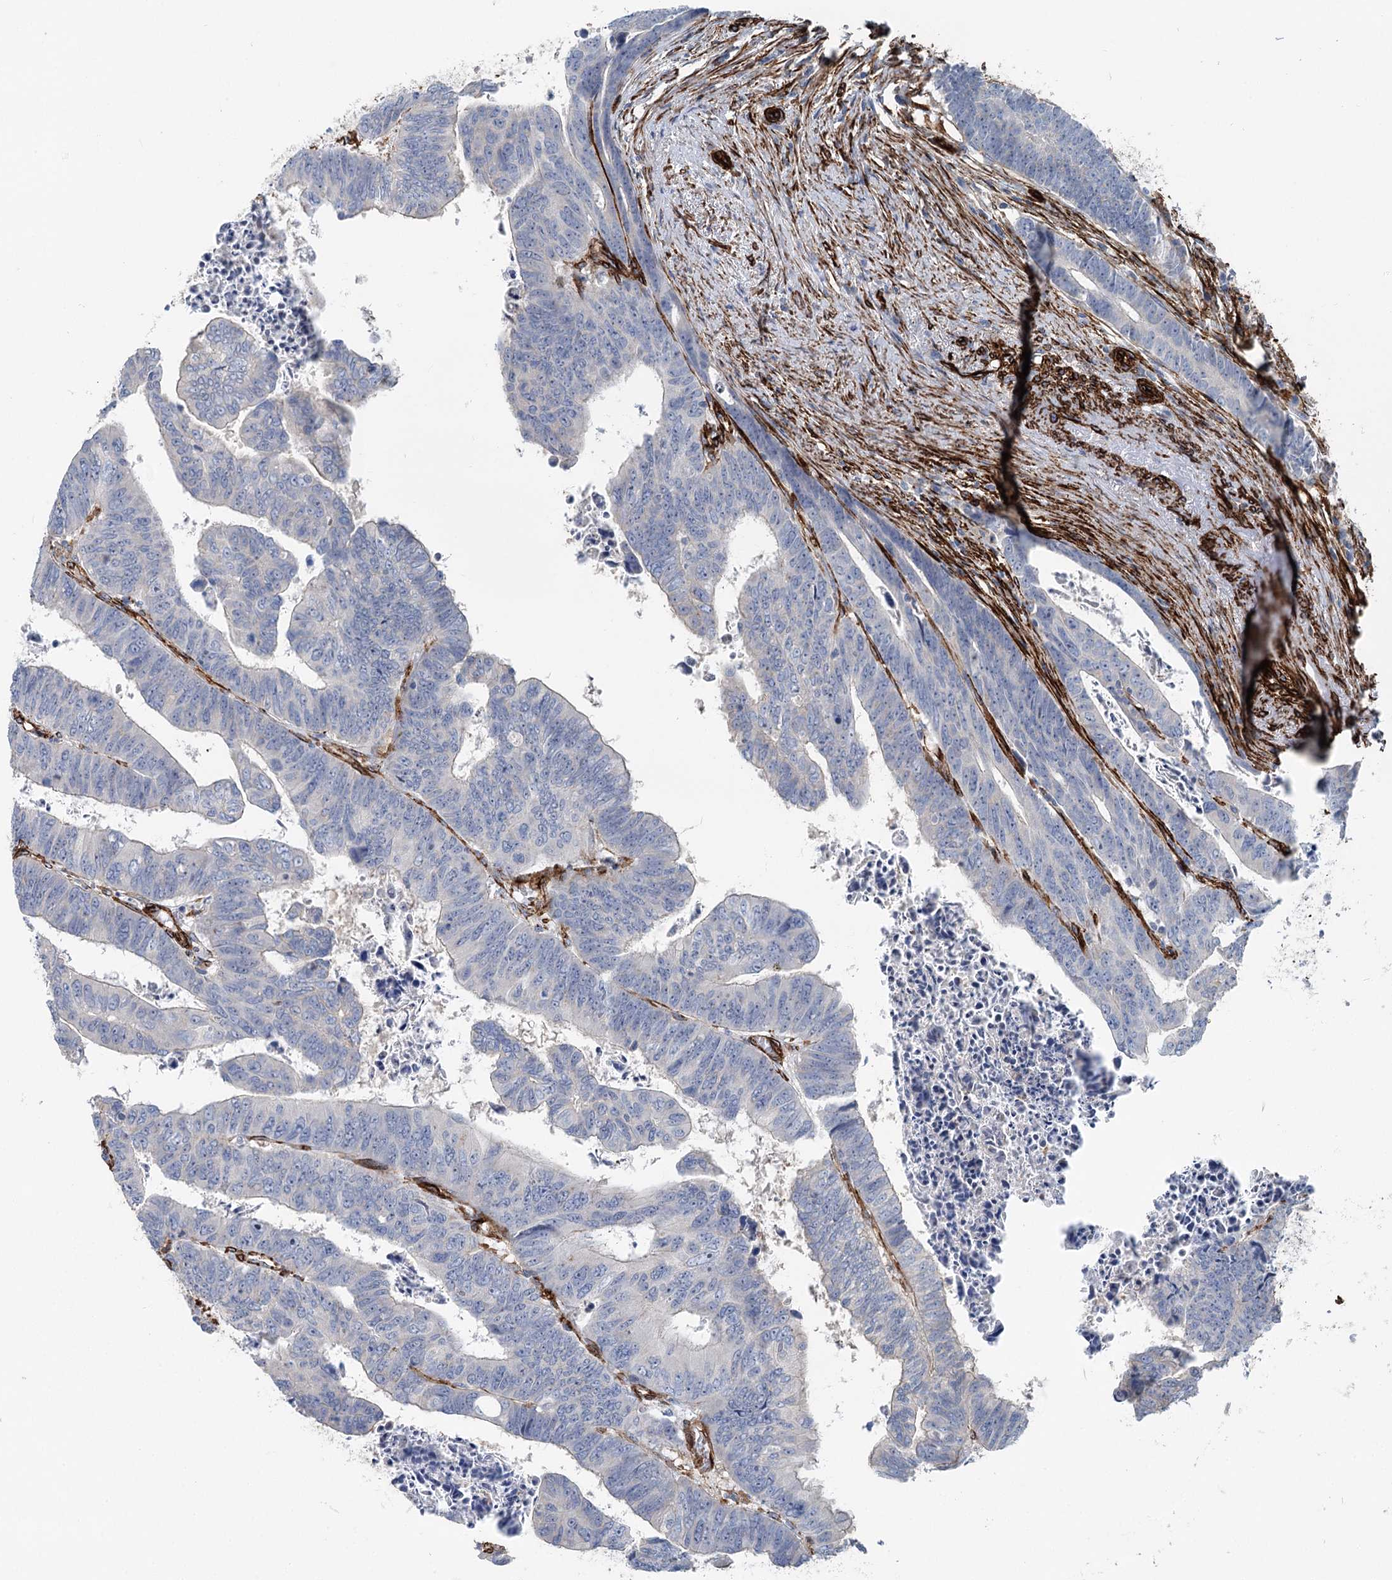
{"staining": {"intensity": "negative", "quantity": "none", "location": "none"}, "tissue": "colorectal cancer", "cell_type": "Tumor cells", "image_type": "cancer", "snomed": [{"axis": "morphology", "description": "Normal tissue, NOS"}, {"axis": "morphology", "description": "Adenocarcinoma, NOS"}, {"axis": "topography", "description": "Rectum"}], "caption": "This is an IHC histopathology image of colorectal cancer. There is no expression in tumor cells.", "gene": "IQSEC1", "patient": {"sex": "female", "age": 65}}